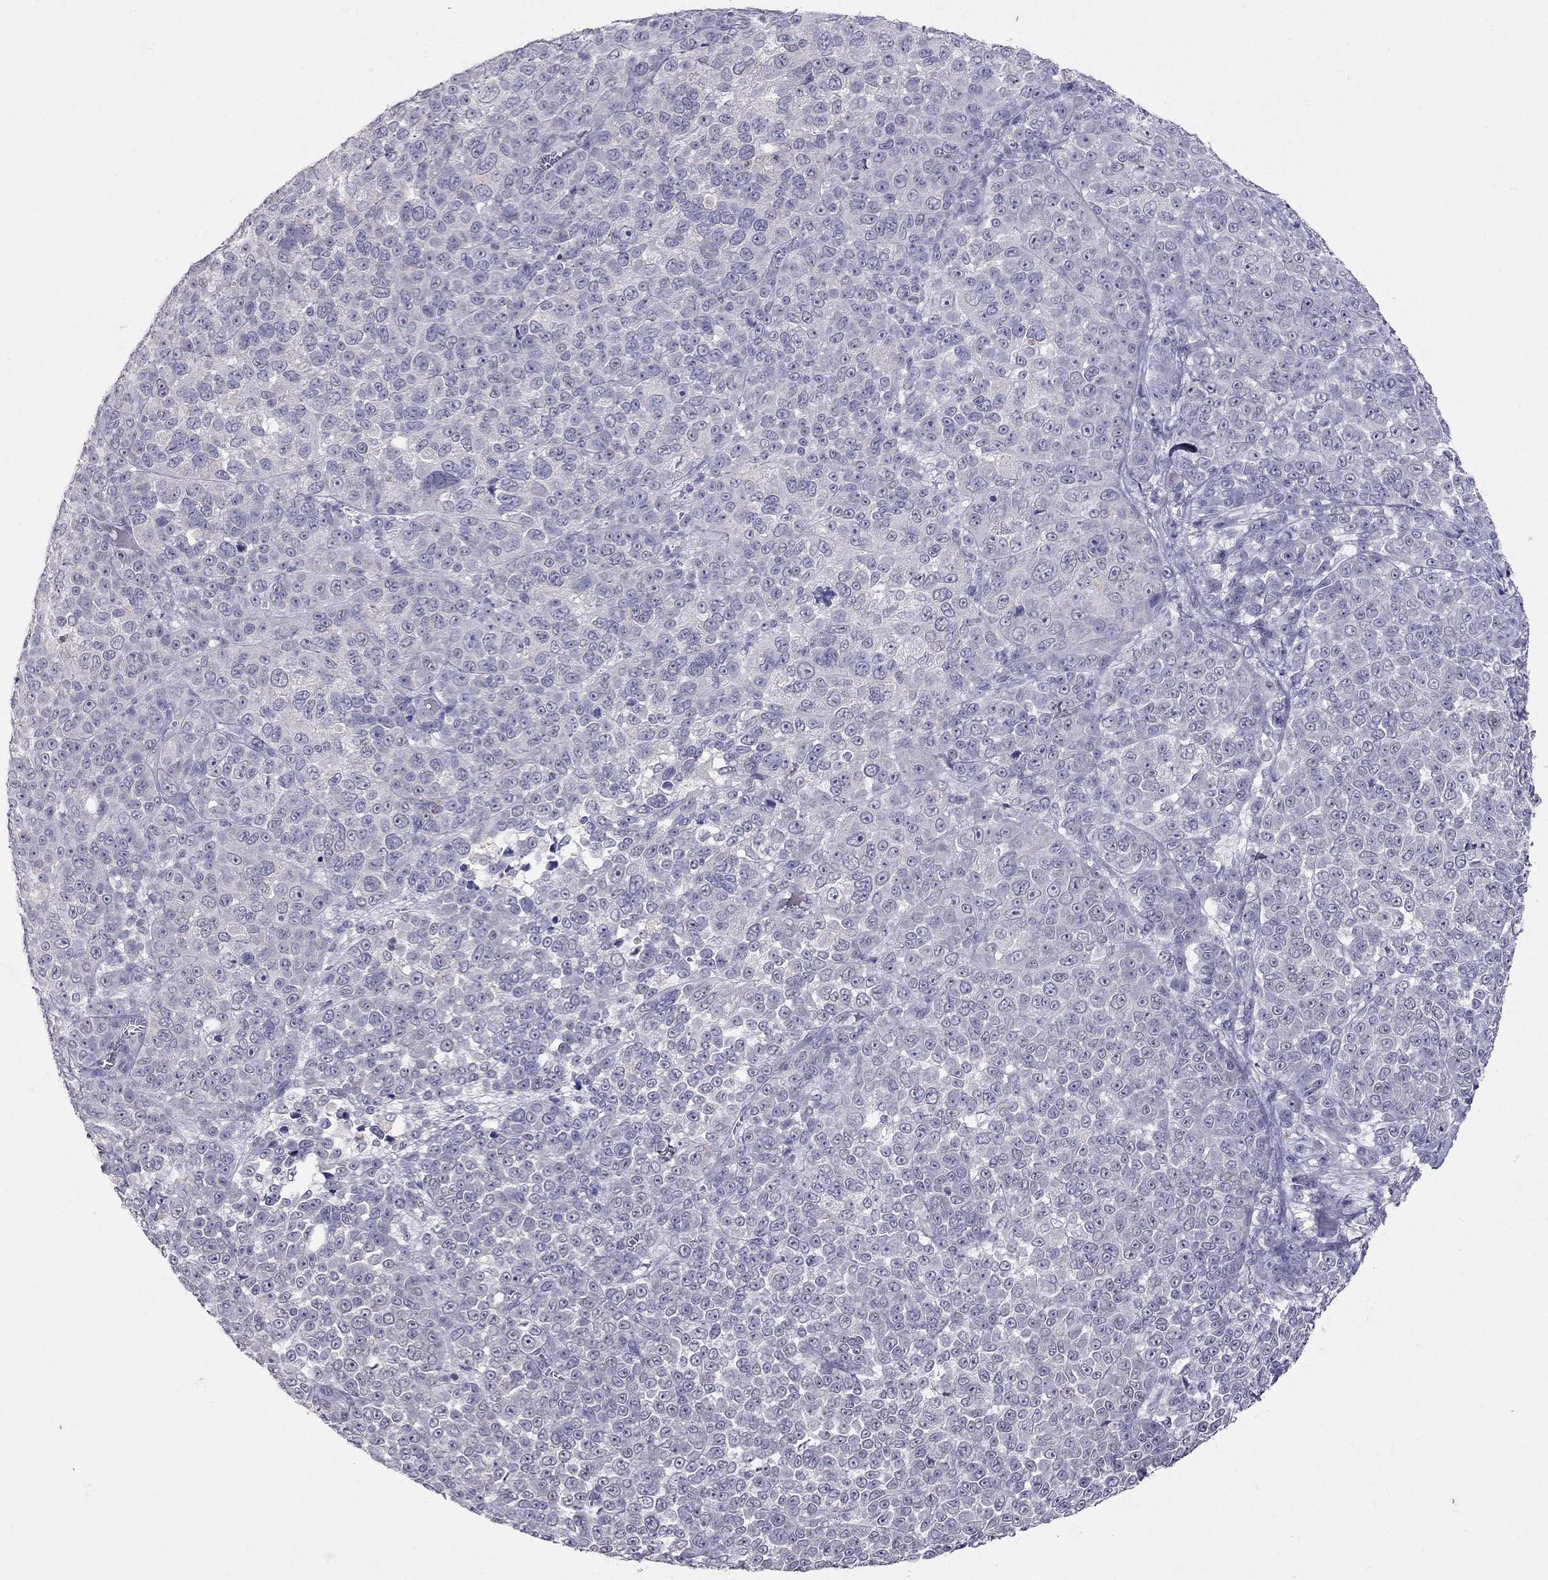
{"staining": {"intensity": "negative", "quantity": "none", "location": "none"}, "tissue": "melanoma", "cell_type": "Tumor cells", "image_type": "cancer", "snomed": [{"axis": "morphology", "description": "Malignant melanoma, NOS"}, {"axis": "topography", "description": "Skin"}], "caption": "Immunohistochemistry (IHC) image of human malignant melanoma stained for a protein (brown), which reveals no staining in tumor cells.", "gene": "FST", "patient": {"sex": "female", "age": 95}}